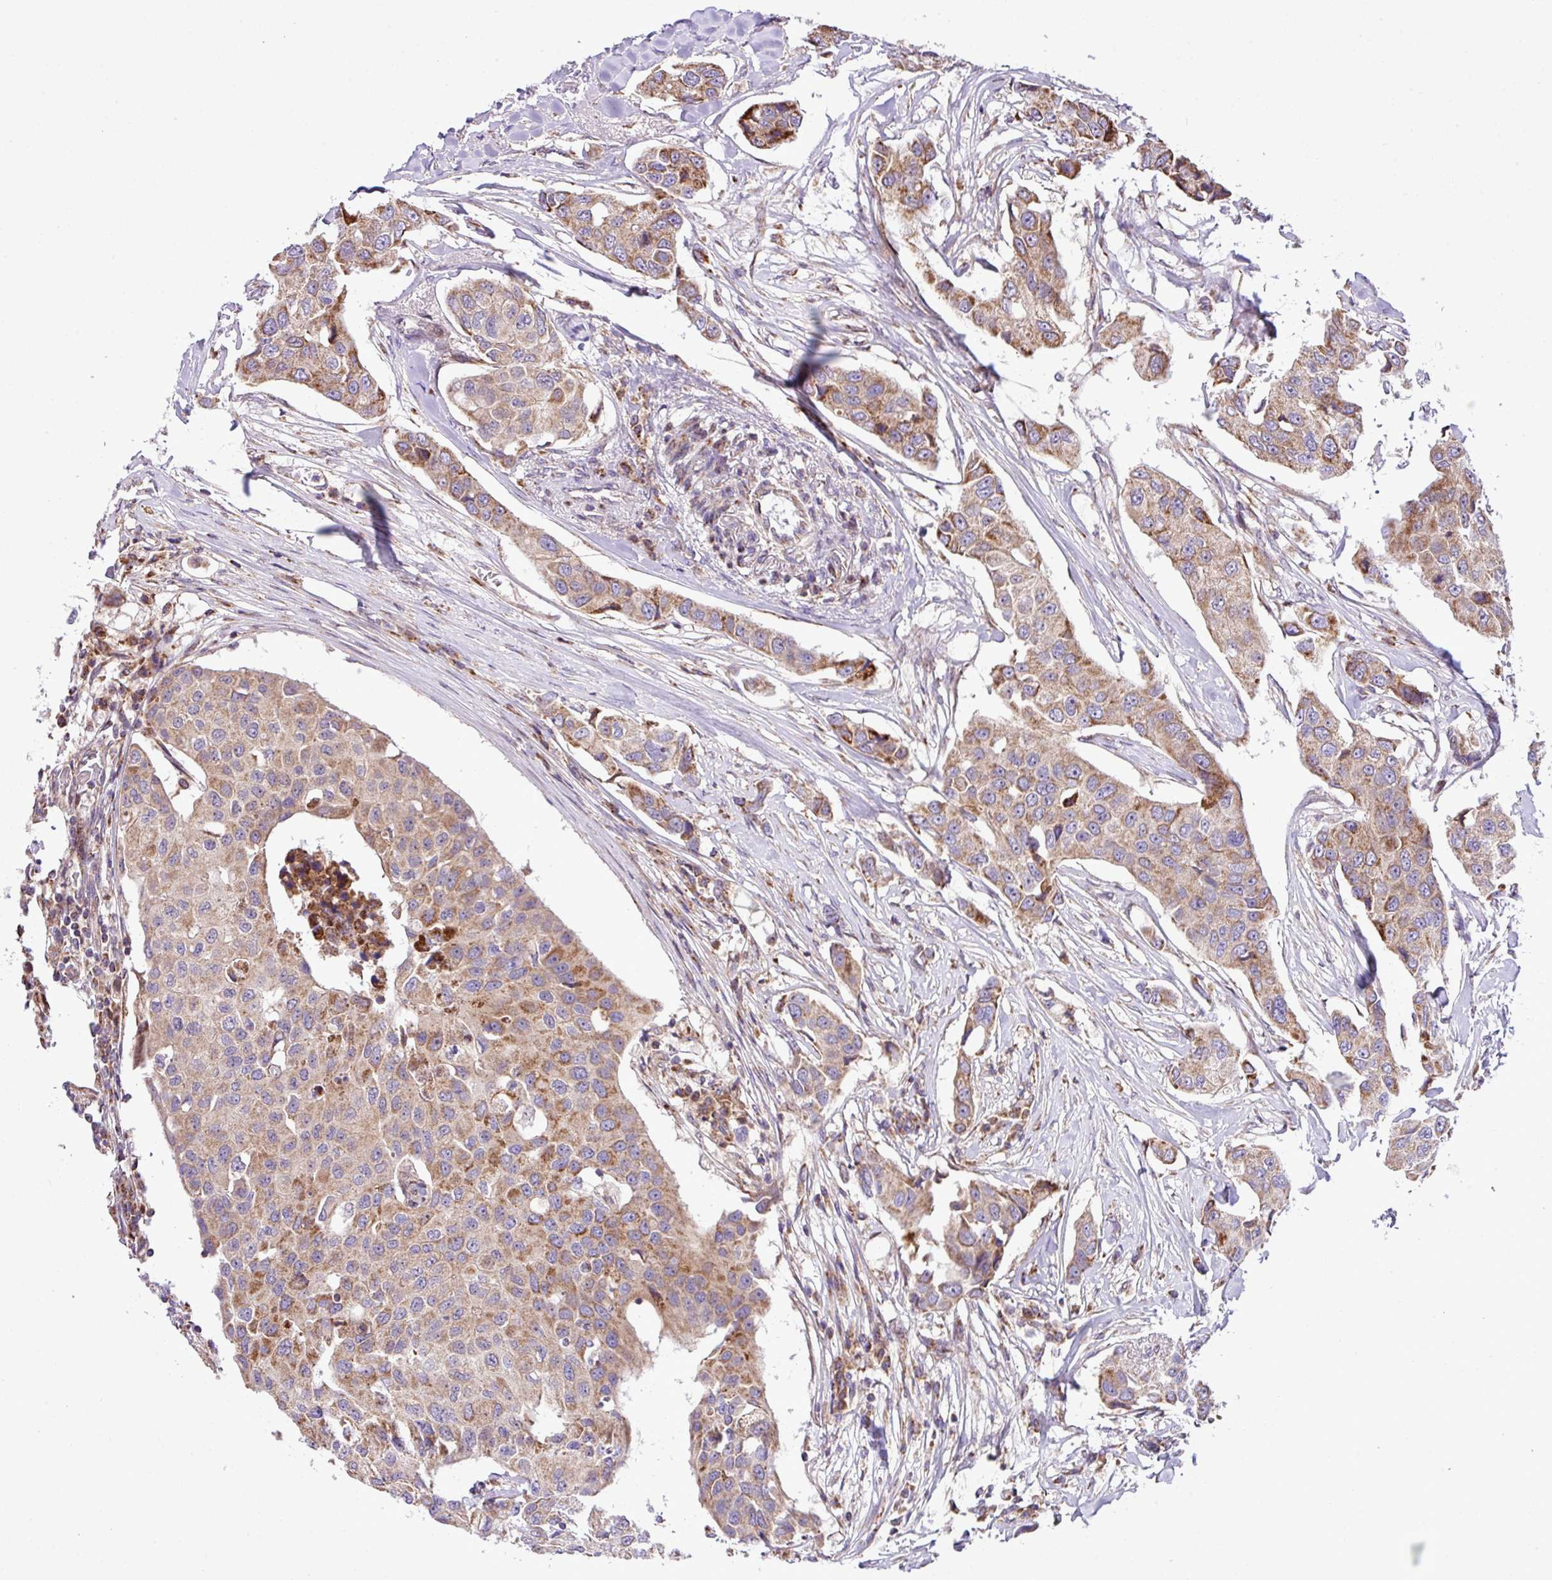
{"staining": {"intensity": "moderate", "quantity": ">75%", "location": "cytoplasmic/membranous"}, "tissue": "breast cancer", "cell_type": "Tumor cells", "image_type": "cancer", "snomed": [{"axis": "morphology", "description": "Duct carcinoma"}, {"axis": "topography", "description": "Breast"}], "caption": "Protein staining by IHC shows moderate cytoplasmic/membranous expression in about >75% of tumor cells in breast intraductal carcinoma.", "gene": "B3GNT9", "patient": {"sex": "female", "age": 80}}